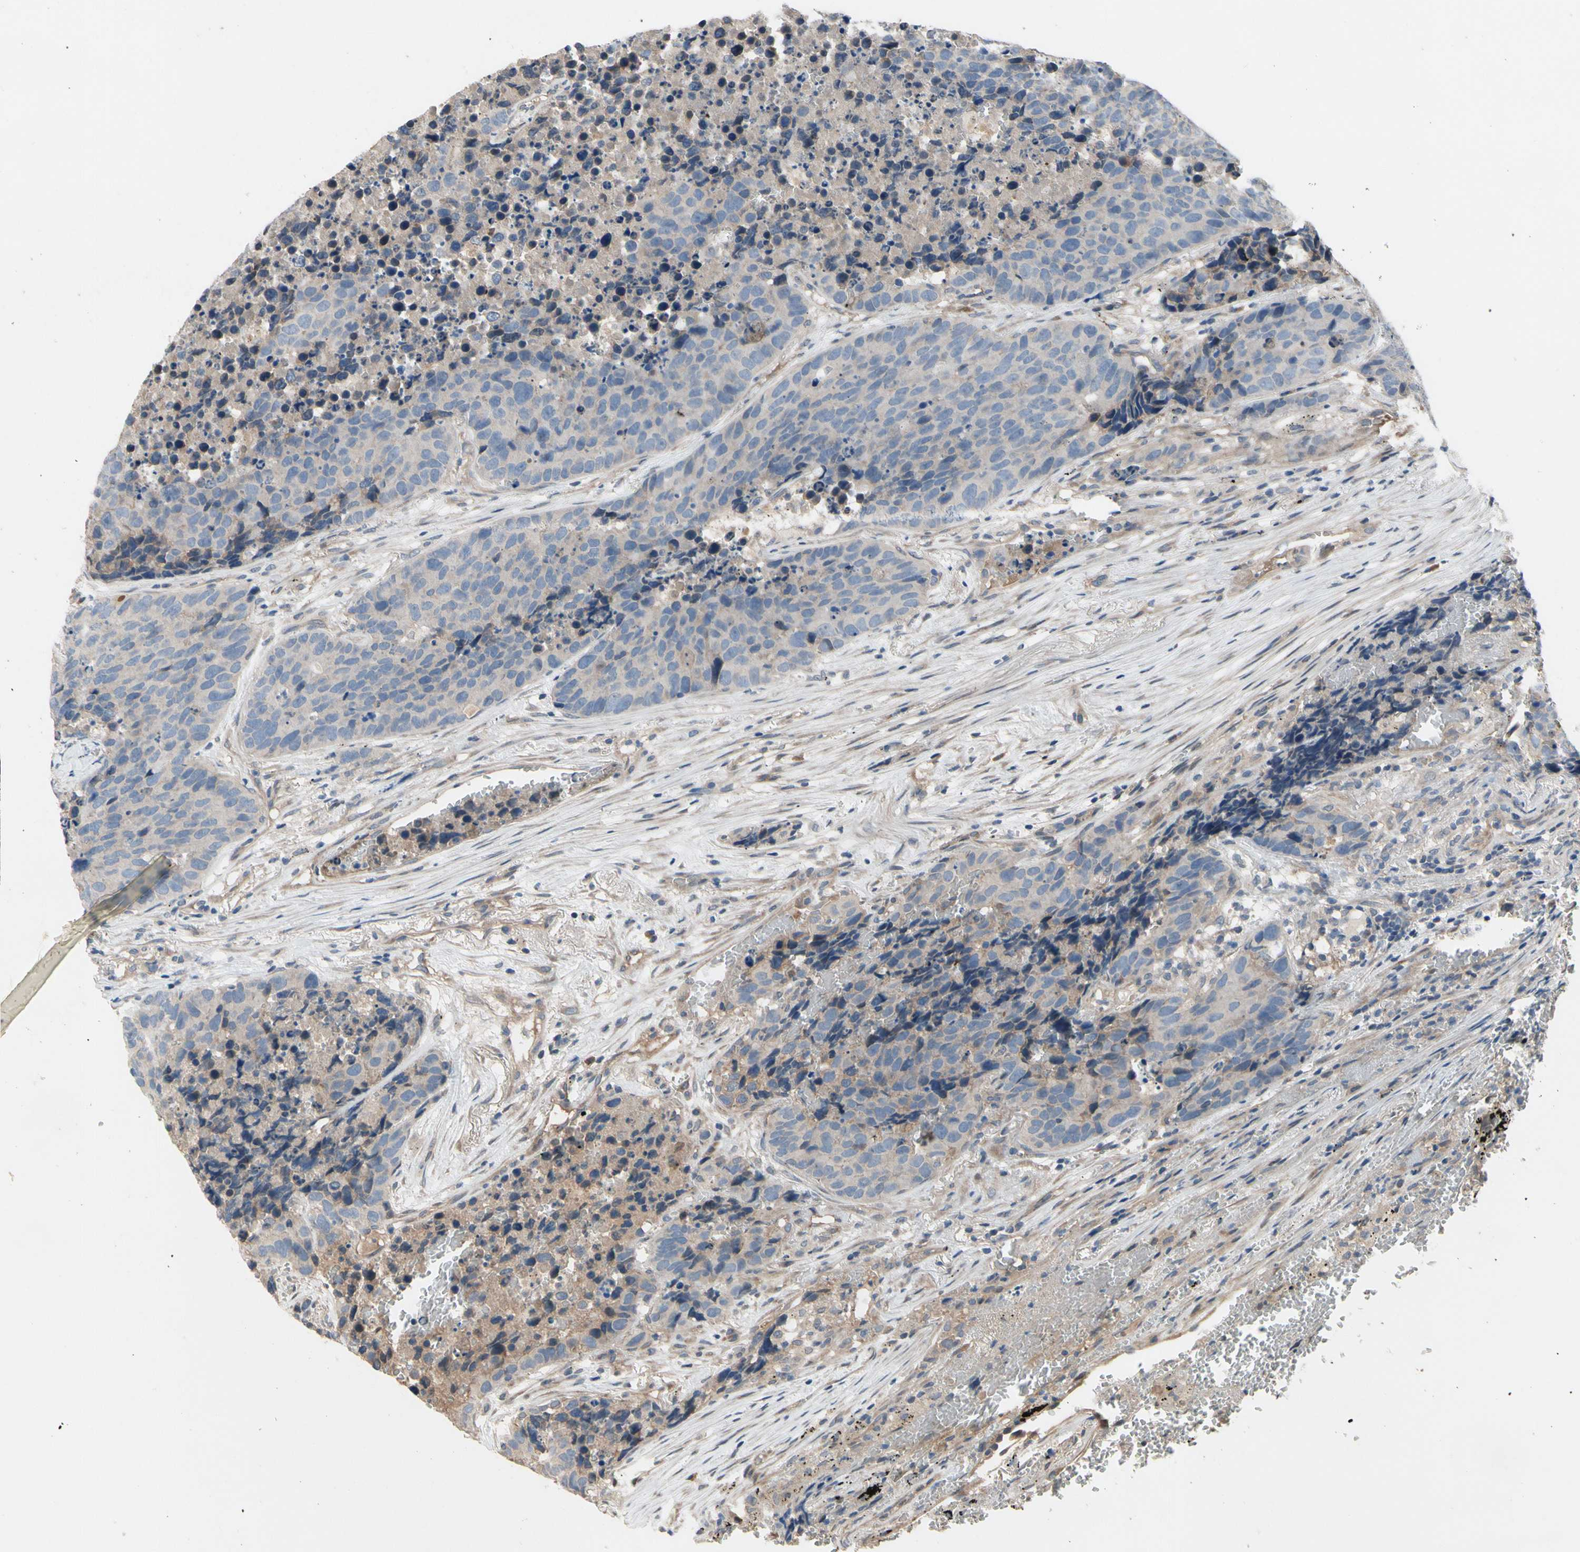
{"staining": {"intensity": "weak", "quantity": "<25%", "location": "cytoplasmic/membranous"}, "tissue": "carcinoid", "cell_type": "Tumor cells", "image_type": "cancer", "snomed": [{"axis": "morphology", "description": "Carcinoid, malignant, NOS"}, {"axis": "topography", "description": "Lung"}], "caption": "IHC of human malignant carcinoid reveals no expression in tumor cells. Nuclei are stained in blue.", "gene": "ICAM5", "patient": {"sex": "male", "age": 60}}